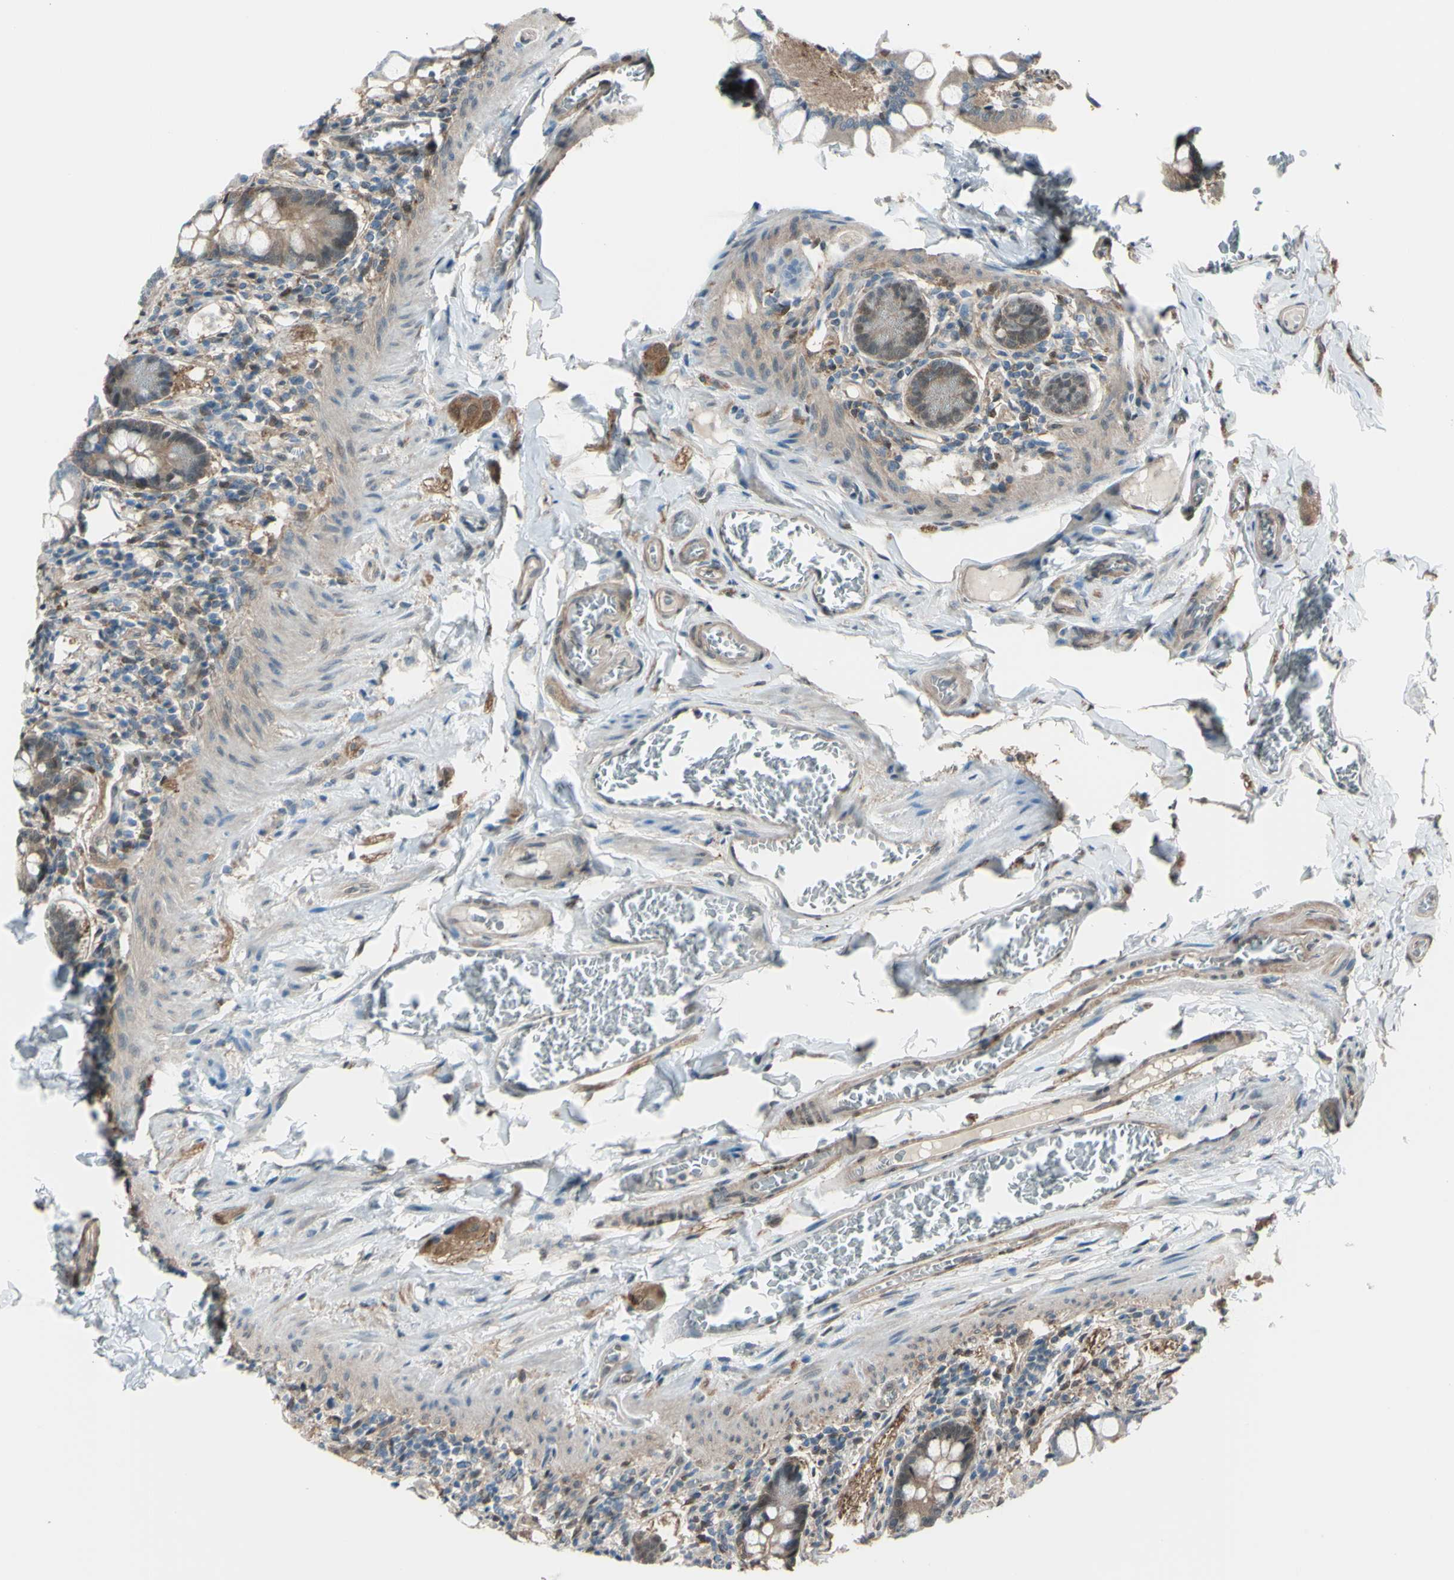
{"staining": {"intensity": "weak", "quantity": ">75%", "location": "cytoplasmic/membranous"}, "tissue": "small intestine", "cell_type": "Glandular cells", "image_type": "normal", "snomed": [{"axis": "morphology", "description": "Normal tissue, NOS"}, {"axis": "topography", "description": "Small intestine"}], "caption": "A brown stain highlights weak cytoplasmic/membranous positivity of a protein in glandular cells of normal small intestine.", "gene": "YWHAQ", "patient": {"sex": "male", "age": 41}}